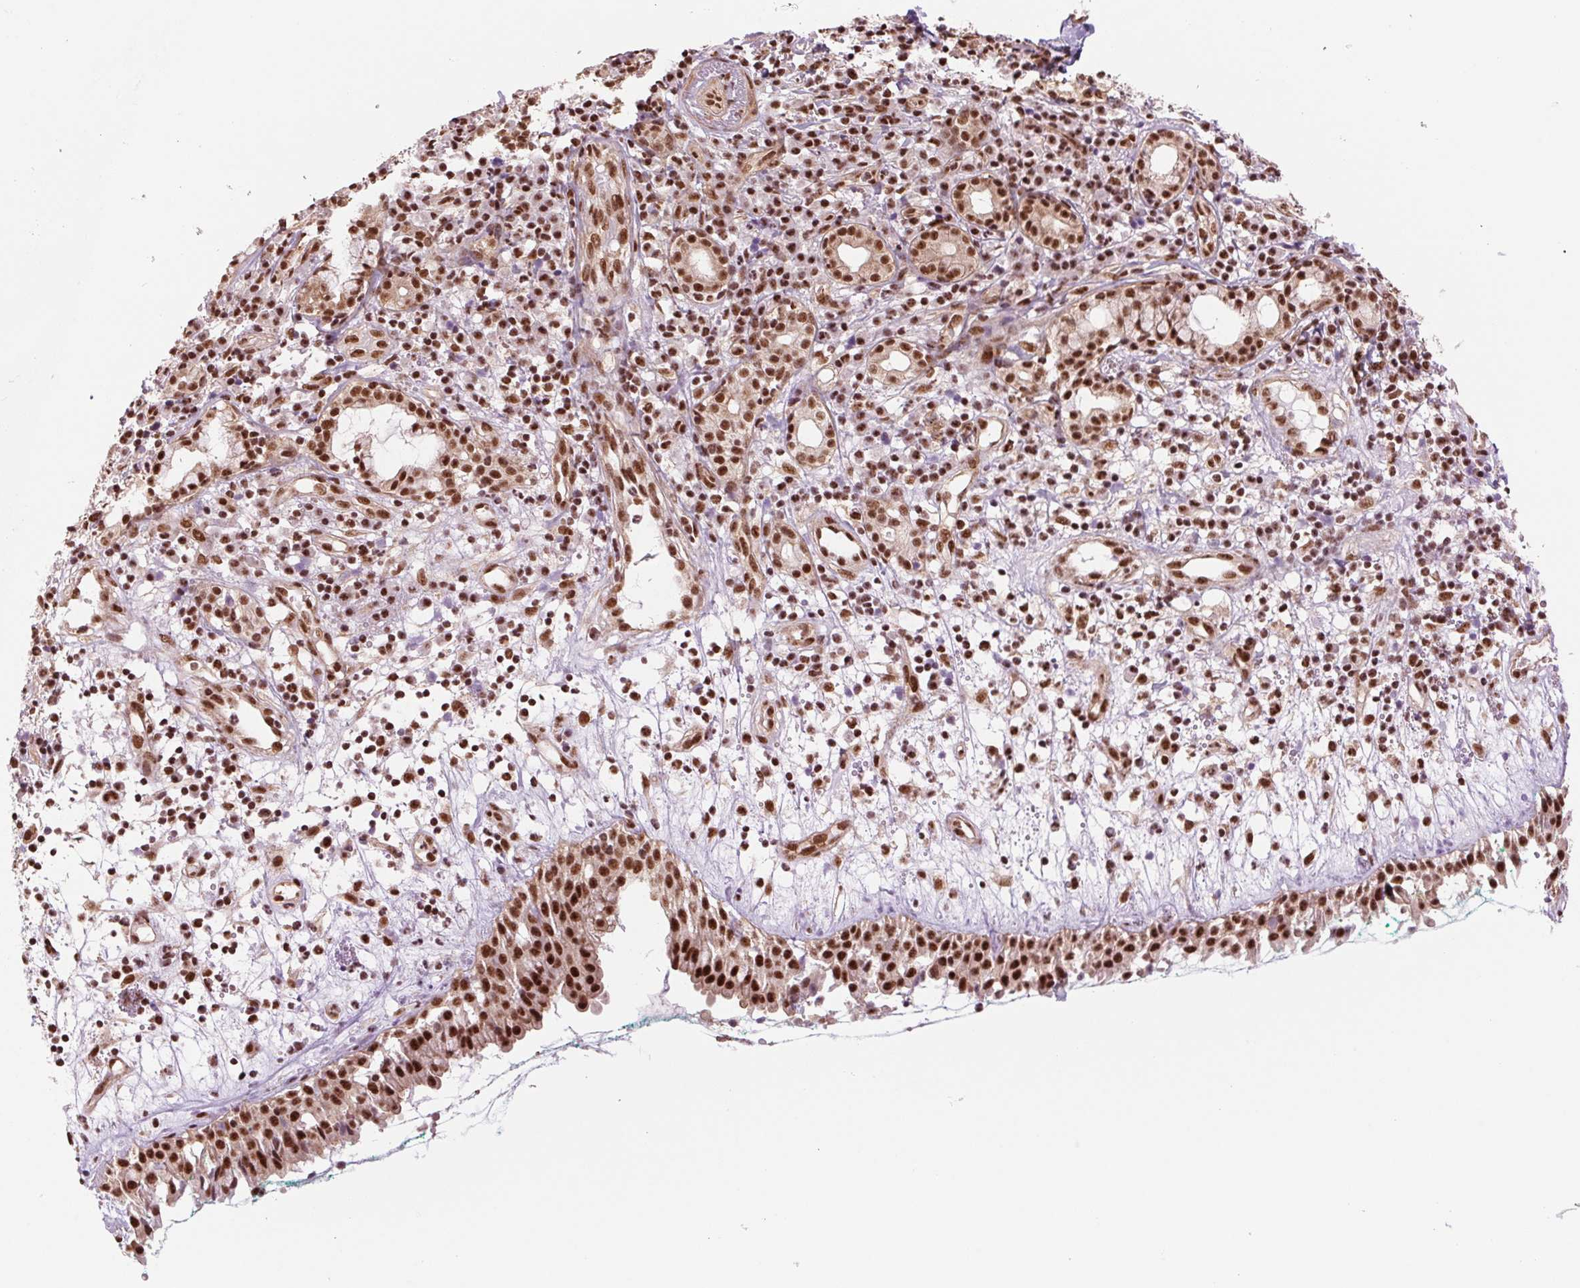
{"staining": {"intensity": "strong", "quantity": ">75%", "location": "nuclear"}, "tissue": "nasopharynx", "cell_type": "Respiratory epithelial cells", "image_type": "normal", "snomed": [{"axis": "morphology", "description": "Normal tissue, NOS"}, {"axis": "morphology", "description": "Basal cell carcinoma"}, {"axis": "topography", "description": "Cartilage tissue"}, {"axis": "topography", "description": "Nasopharynx"}, {"axis": "topography", "description": "Oral tissue"}], "caption": "Immunohistochemistry micrograph of normal nasopharynx: human nasopharynx stained using immunohistochemistry (IHC) displays high levels of strong protein expression localized specifically in the nuclear of respiratory epithelial cells, appearing as a nuclear brown color.", "gene": "CWC25", "patient": {"sex": "female", "age": 77}}